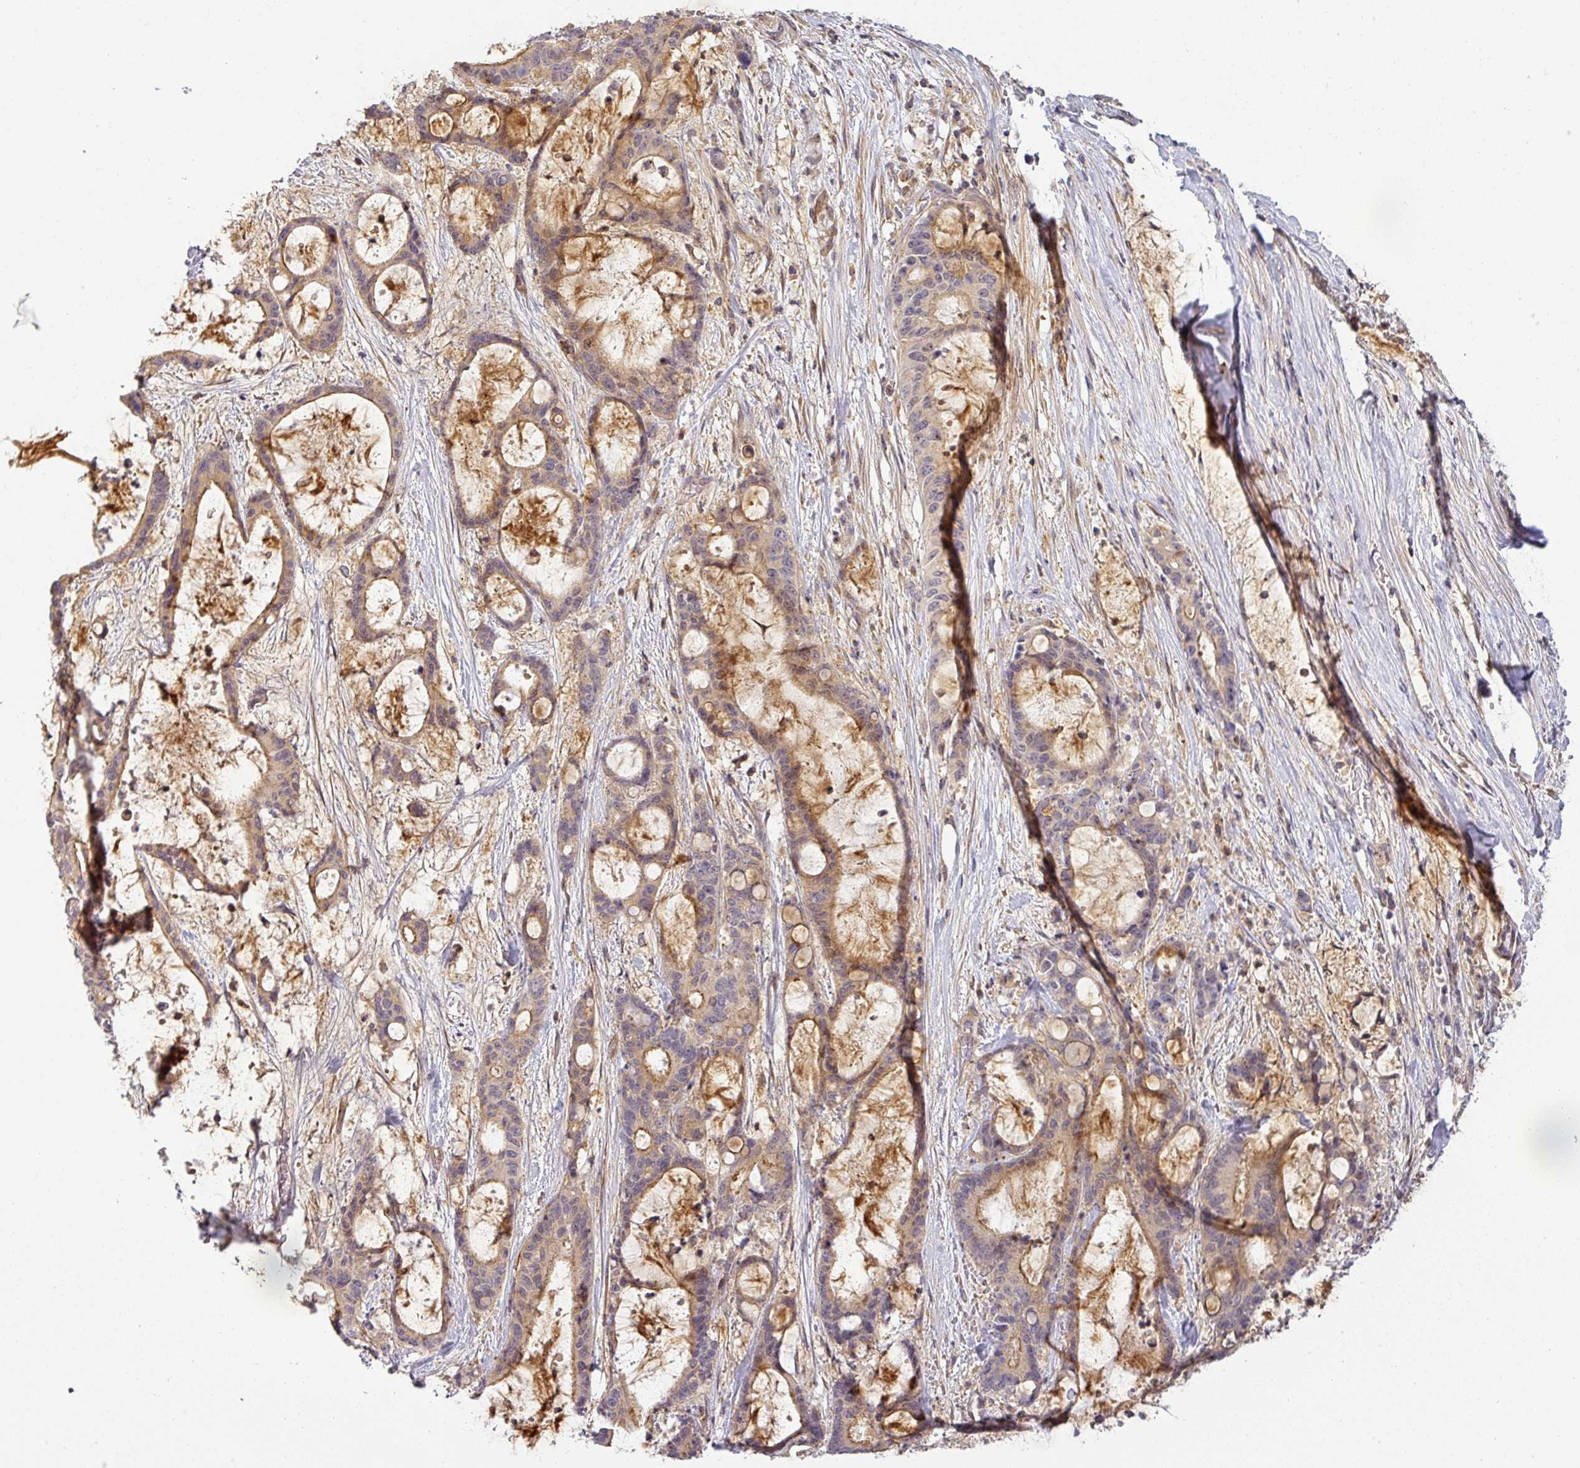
{"staining": {"intensity": "weak", "quantity": "<25%", "location": "cytoplasmic/membranous"}, "tissue": "liver cancer", "cell_type": "Tumor cells", "image_type": "cancer", "snomed": [{"axis": "morphology", "description": "Normal tissue, NOS"}, {"axis": "morphology", "description": "Cholangiocarcinoma"}, {"axis": "topography", "description": "Liver"}, {"axis": "topography", "description": "Peripheral nerve tissue"}], "caption": "Immunohistochemistry (IHC) histopathology image of neoplastic tissue: human cholangiocarcinoma (liver) stained with DAB demonstrates no significant protein expression in tumor cells. (DAB immunohistochemistry visualized using brightfield microscopy, high magnification).", "gene": "NIN", "patient": {"sex": "female", "age": 73}}